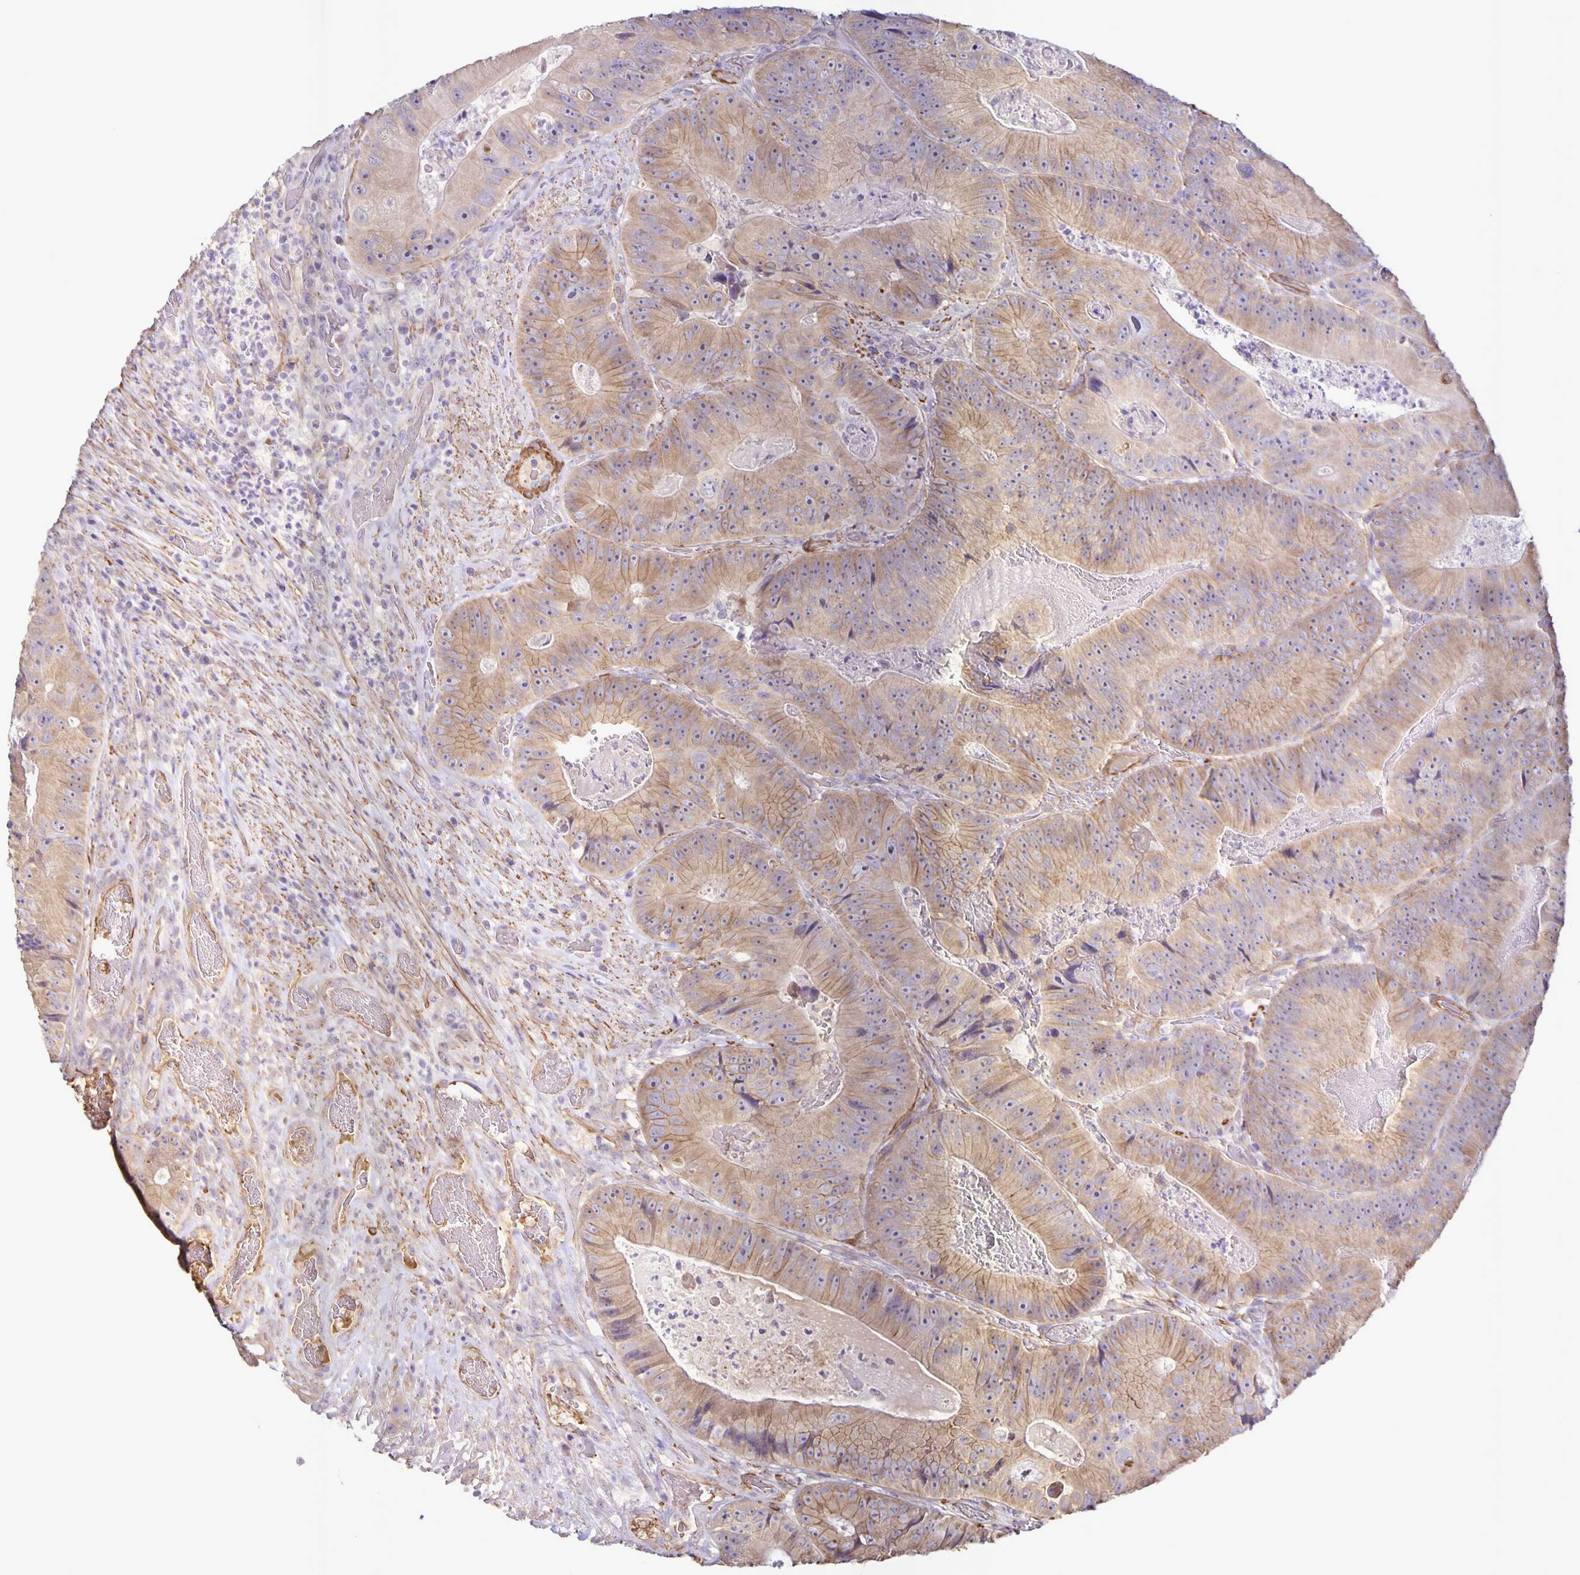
{"staining": {"intensity": "moderate", "quantity": ">75%", "location": "cytoplasmic/membranous"}, "tissue": "colorectal cancer", "cell_type": "Tumor cells", "image_type": "cancer", "snomed": [{"axis": "morphology", "description": "Adenocarcinoma, NOS"}, {"axis": "topography", "description": "Colon"}], "caption": "DAB (3,3'-diaminobenzidine) immunohistochemical staining of colorectal adenocarcinoma exhibits moderate cytoplasmic/membranous protein staining in approximately >75% of tumor cells.", "gene": "SRCIN1", "patient": {"sex": "female", "age": 86}}